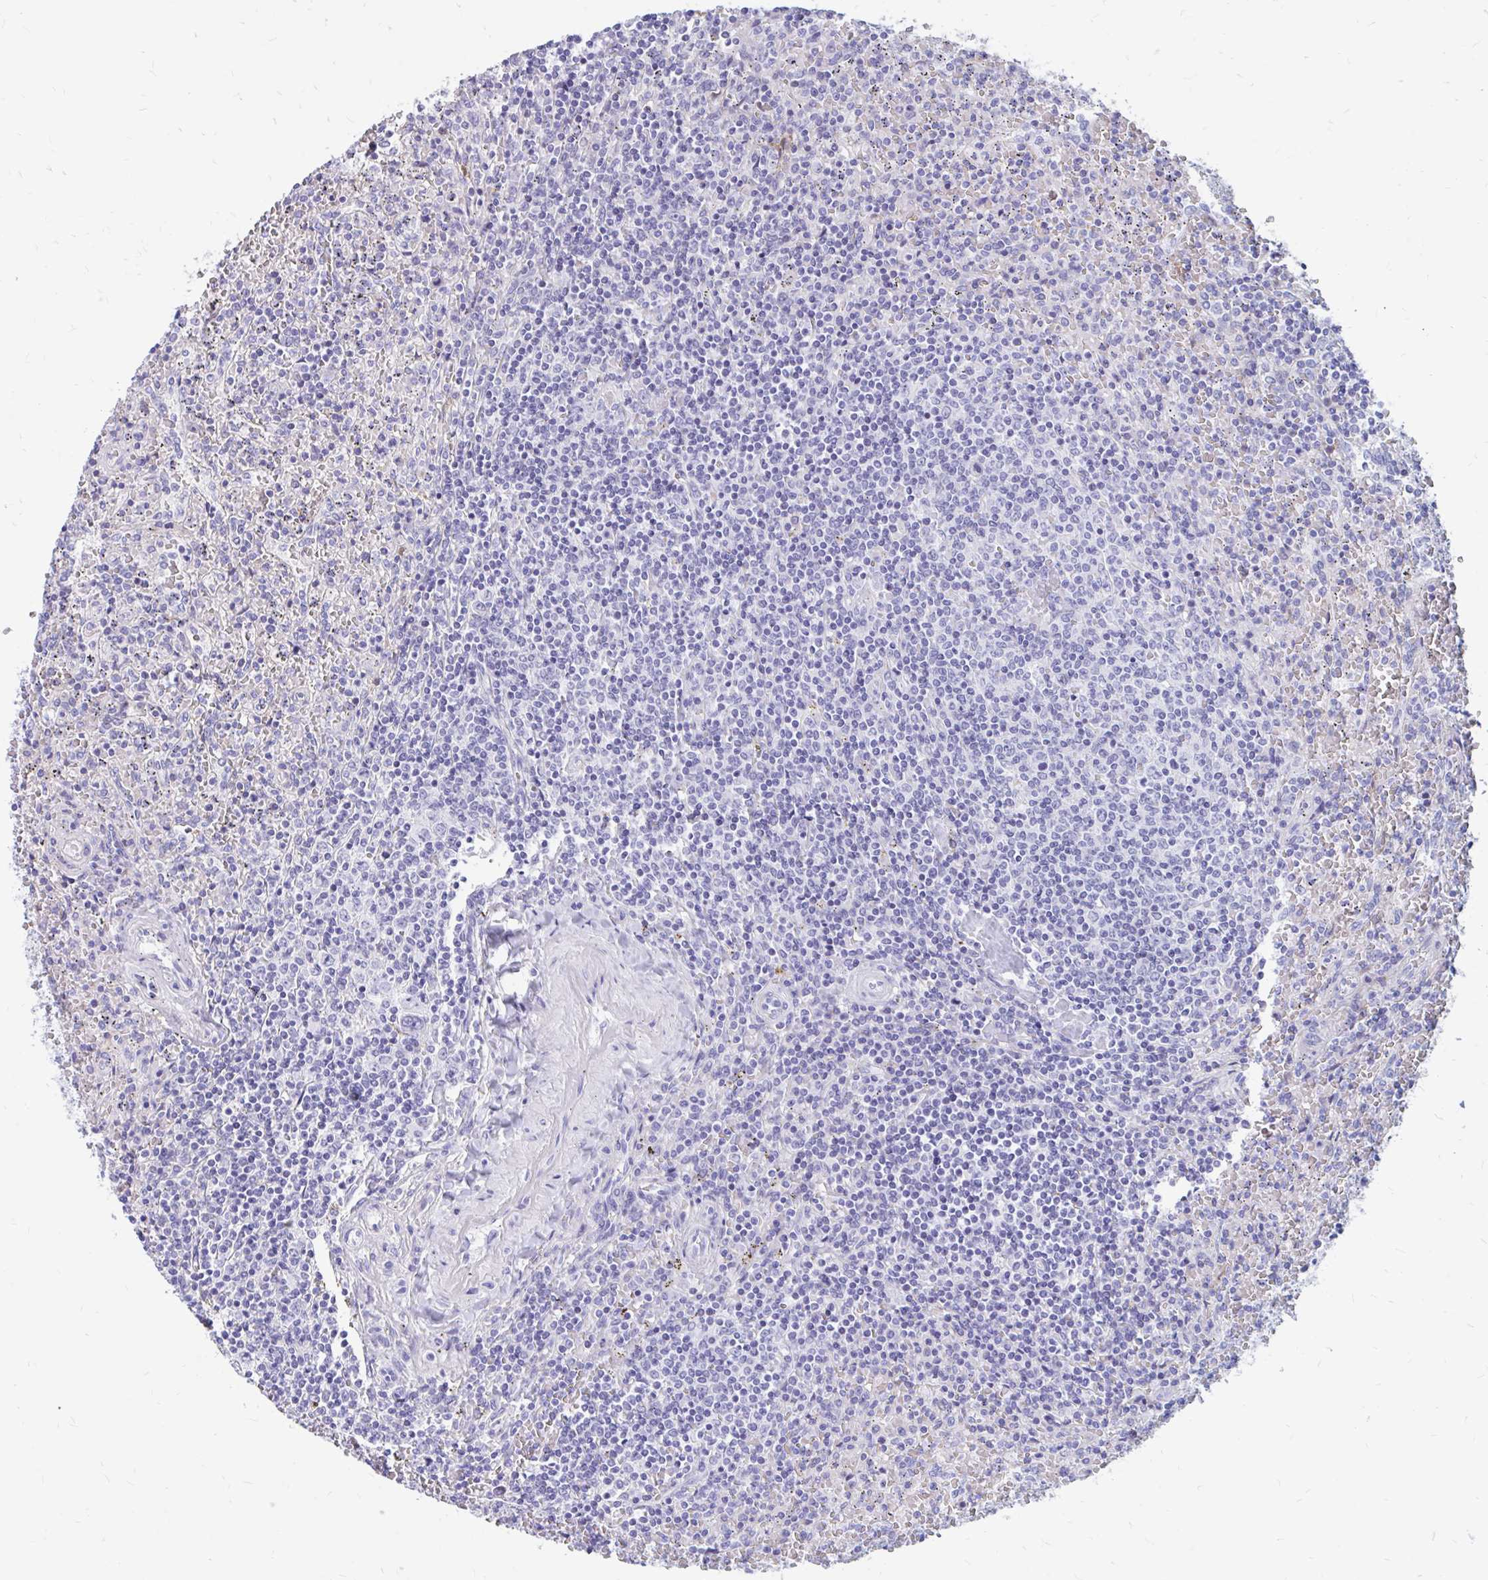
{"staining": {"intensity": "negative", "quantity": "none", "location": "none"}, "tissue": "lymphoma", "cell_type": "Tumor cells", "image_type": "cancer", "snomed": [{"axis": "morphology", "description": "Malignant lymphoma, non-Hodgkin's type, Low grade"}, {"axis": "topography", "description": "Spleen"}], "caption": "Tumor cells show no significant protein positivity in malignant lymphoma, non-Hodgkin's type (low-grade).", "gene": "IGSF5", "patient": {"sex": "female", "age": 64}}